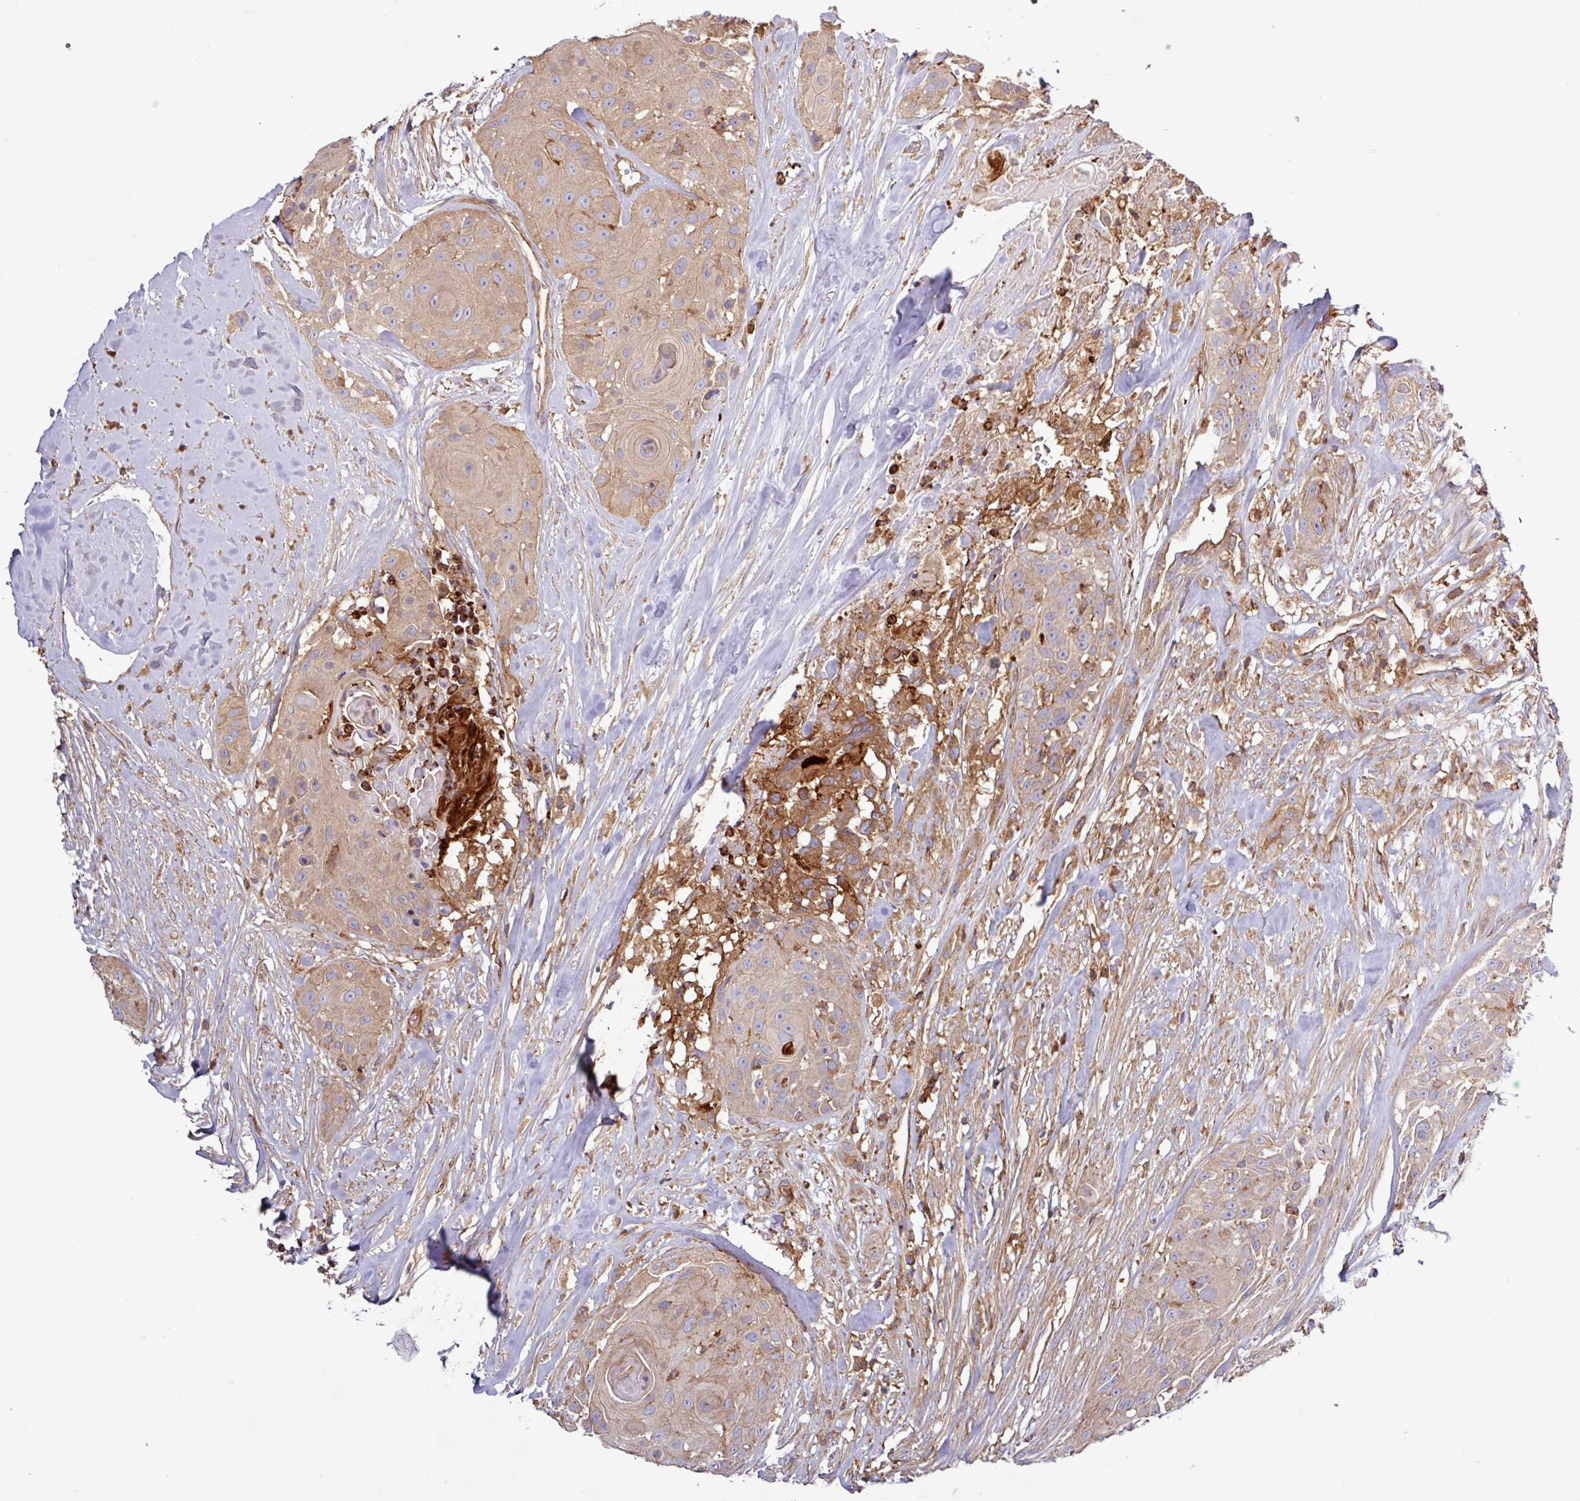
{"staining": {"intensity": "weak", "quantity": "25%-75%", "location": "cytoplasmic/membranous"}, "tissue": "head and neck cancer", "cell_type": "Tumor cells", "image_type": "cancer", "snomed": [{"axis": "morphology", "description": "Squamous cell carcinoma, NOS"}, {"axis": "topography", "description": "Head-Neck"}], "caption": "Brown immunohistochemical staining in human head and neck squamous cell carcinoma shows weak cytoplasmic/membranous positivity in about 25%-75% of tumor cells. The protein of interest is stained brown, and the nuclei are stained in blue (DAB (3,3'-diaminobenzidine) IHC with brightfield microscopy, high magnification).", "gene": "ACTR3", "patient": {"sex": "male", "age": 83}}